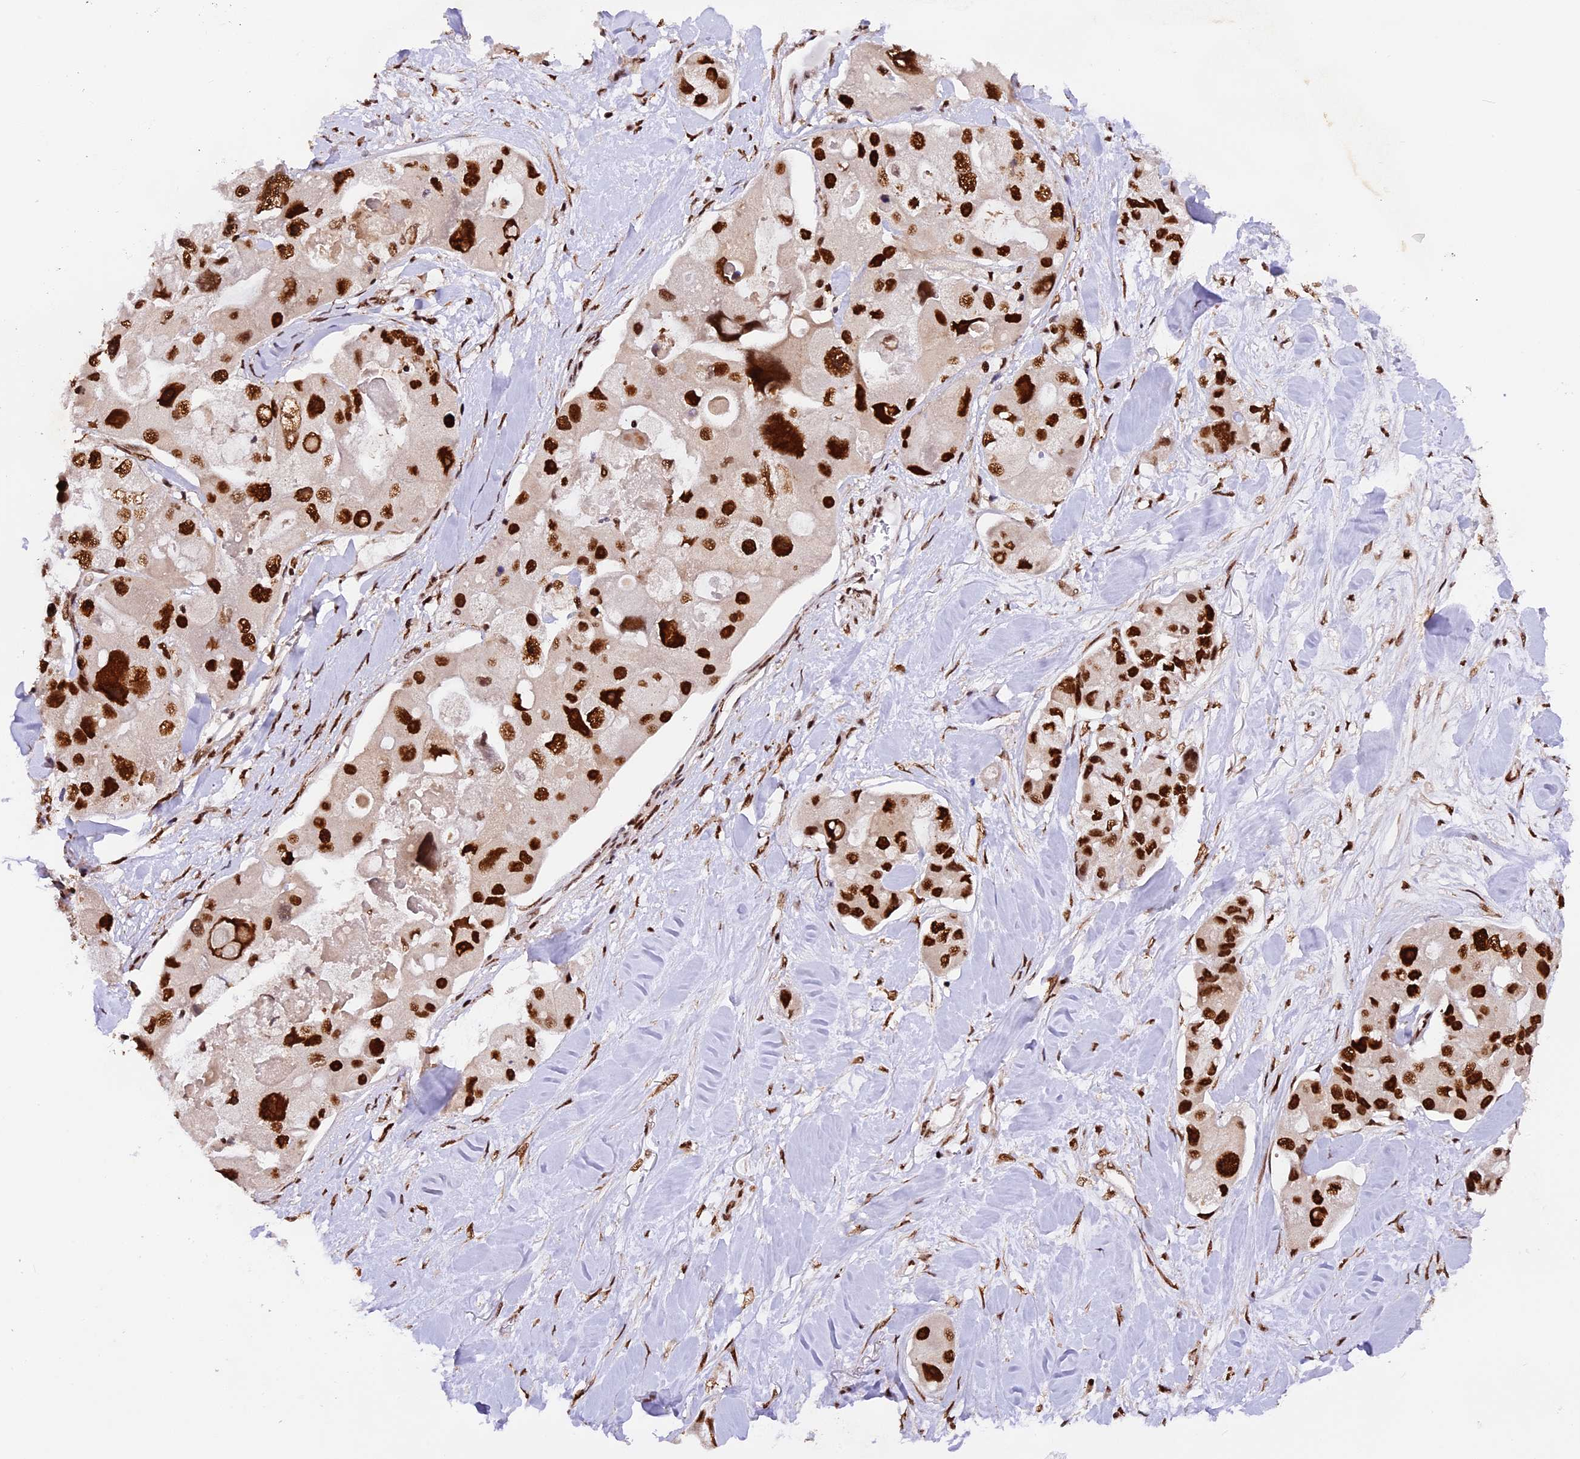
{"staining": {"intensity": "strong", "quantity": ">75%", "location": "nuclear"}, "tissue": "lung cancer", "cell_type": "Tumor cells", "image_type": "cancer", "snomed": [{"axis": "morphology", "description": "Adenocarcinoma, NOS"}, {"axis": "topography", "description": "Lung"}], "caption": "IHC staining of adenocarcinoma (lung), which demonstrates high levels of strong nuclear staining in approximately >75% of tumor cells indicating strong nuclear protein staining. The staining was performed using DAB (3,3'-diaminobenzidine) (brown) for protein detection and nuclei were counterstained in hematoxylin (blue).", "gene": "RAMAC", "patient": {"sex": "female", "age": 54}}